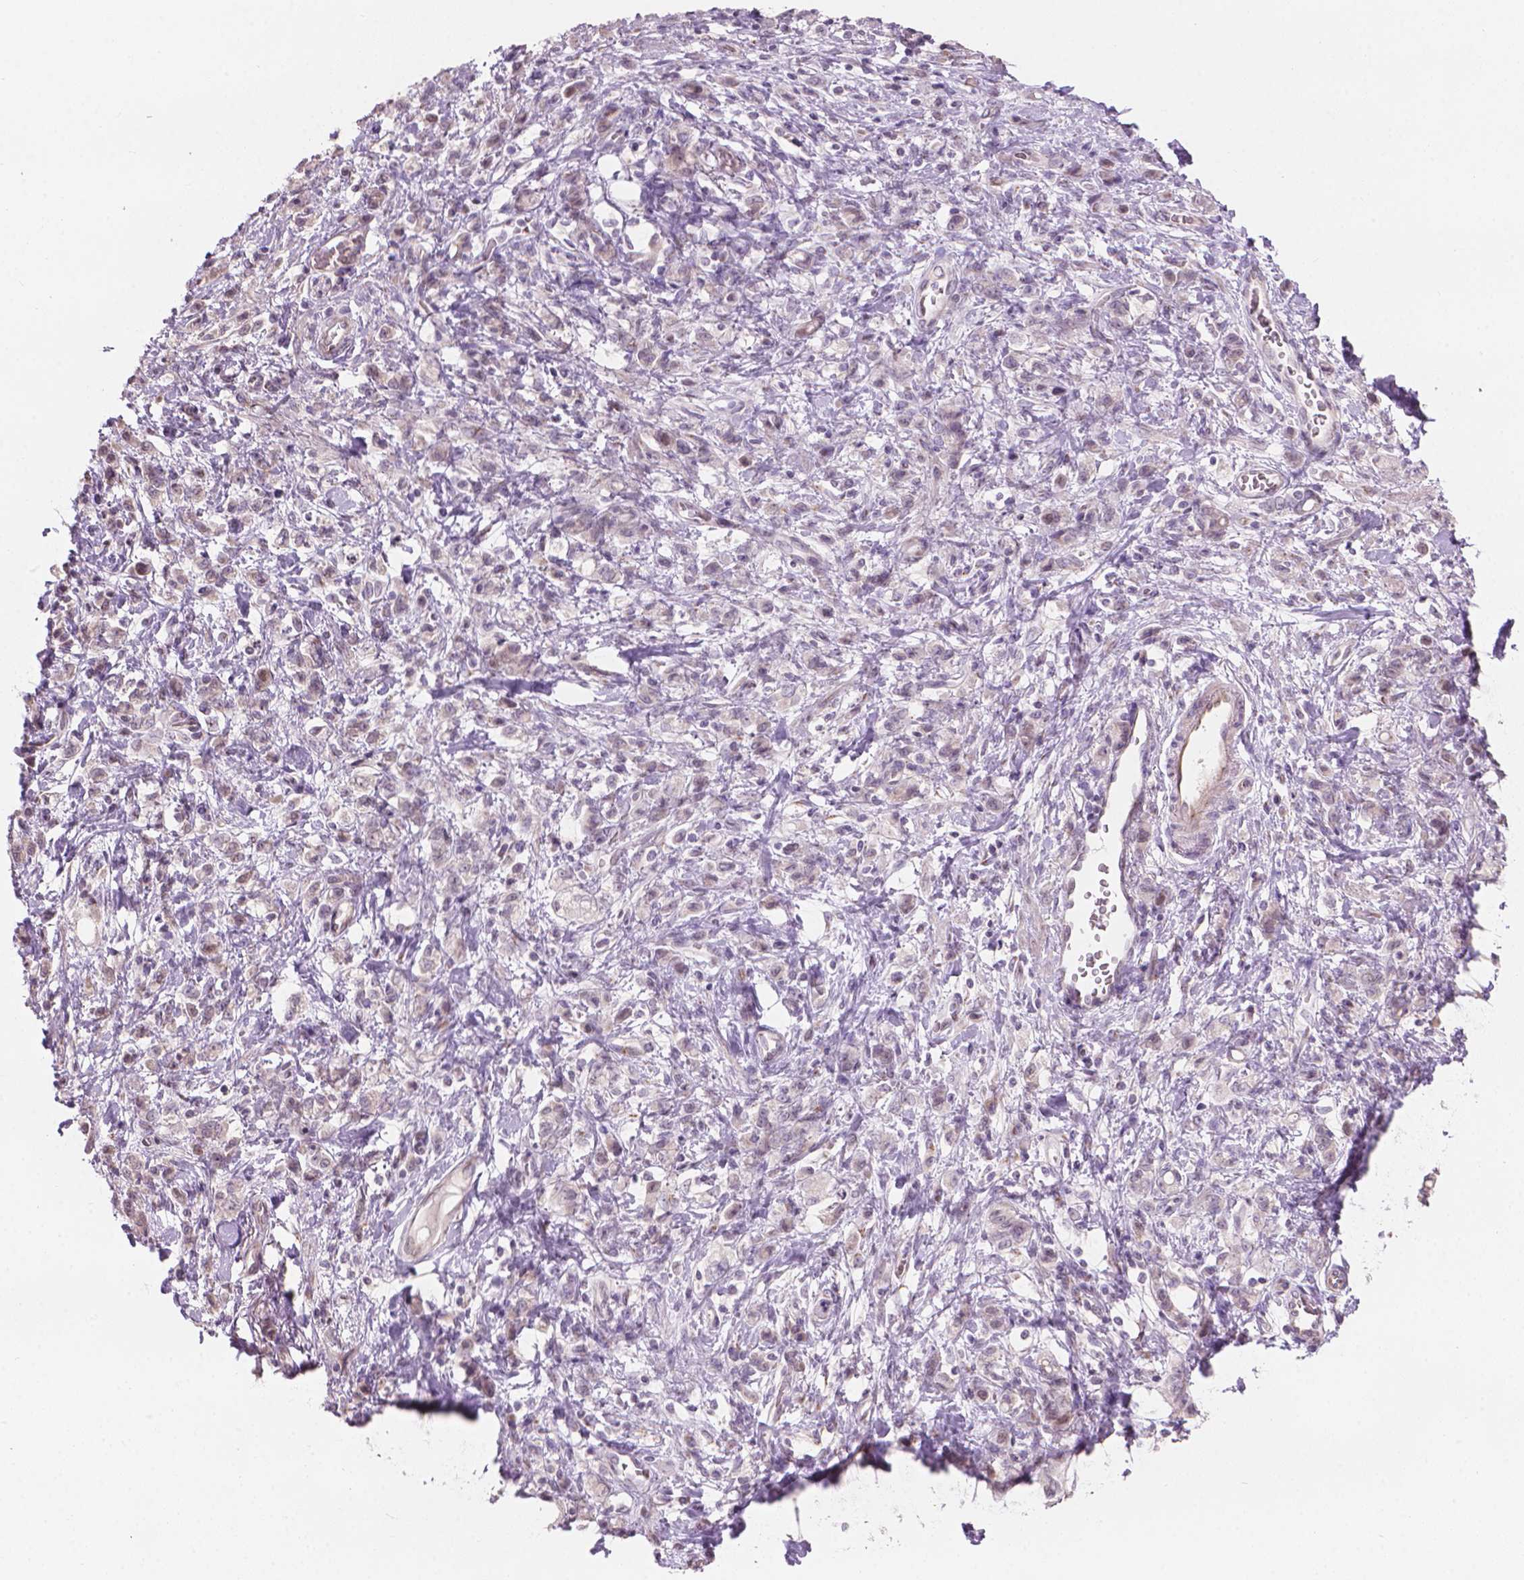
{"staining": {"intensity": "negative", "quantity": "none", "location": "none"}, "tissue": "stomach cancer", "cell_type": "Tumor cells", "image_type": "cancer", "snomed": [{"axis": "morphology", "description": "Adenocarcinoma, NOS"}, {"axis": "topography", "description": "Stomach"}], "caption": "DAB immunohistochemical staining of human stomach cancer (adenocarcinoma) reveals no significant expression in tumor cells. Nuclei are stained in blue.", "gene": "IFFO1", "patient": {"sex": "male", "age": 77}}